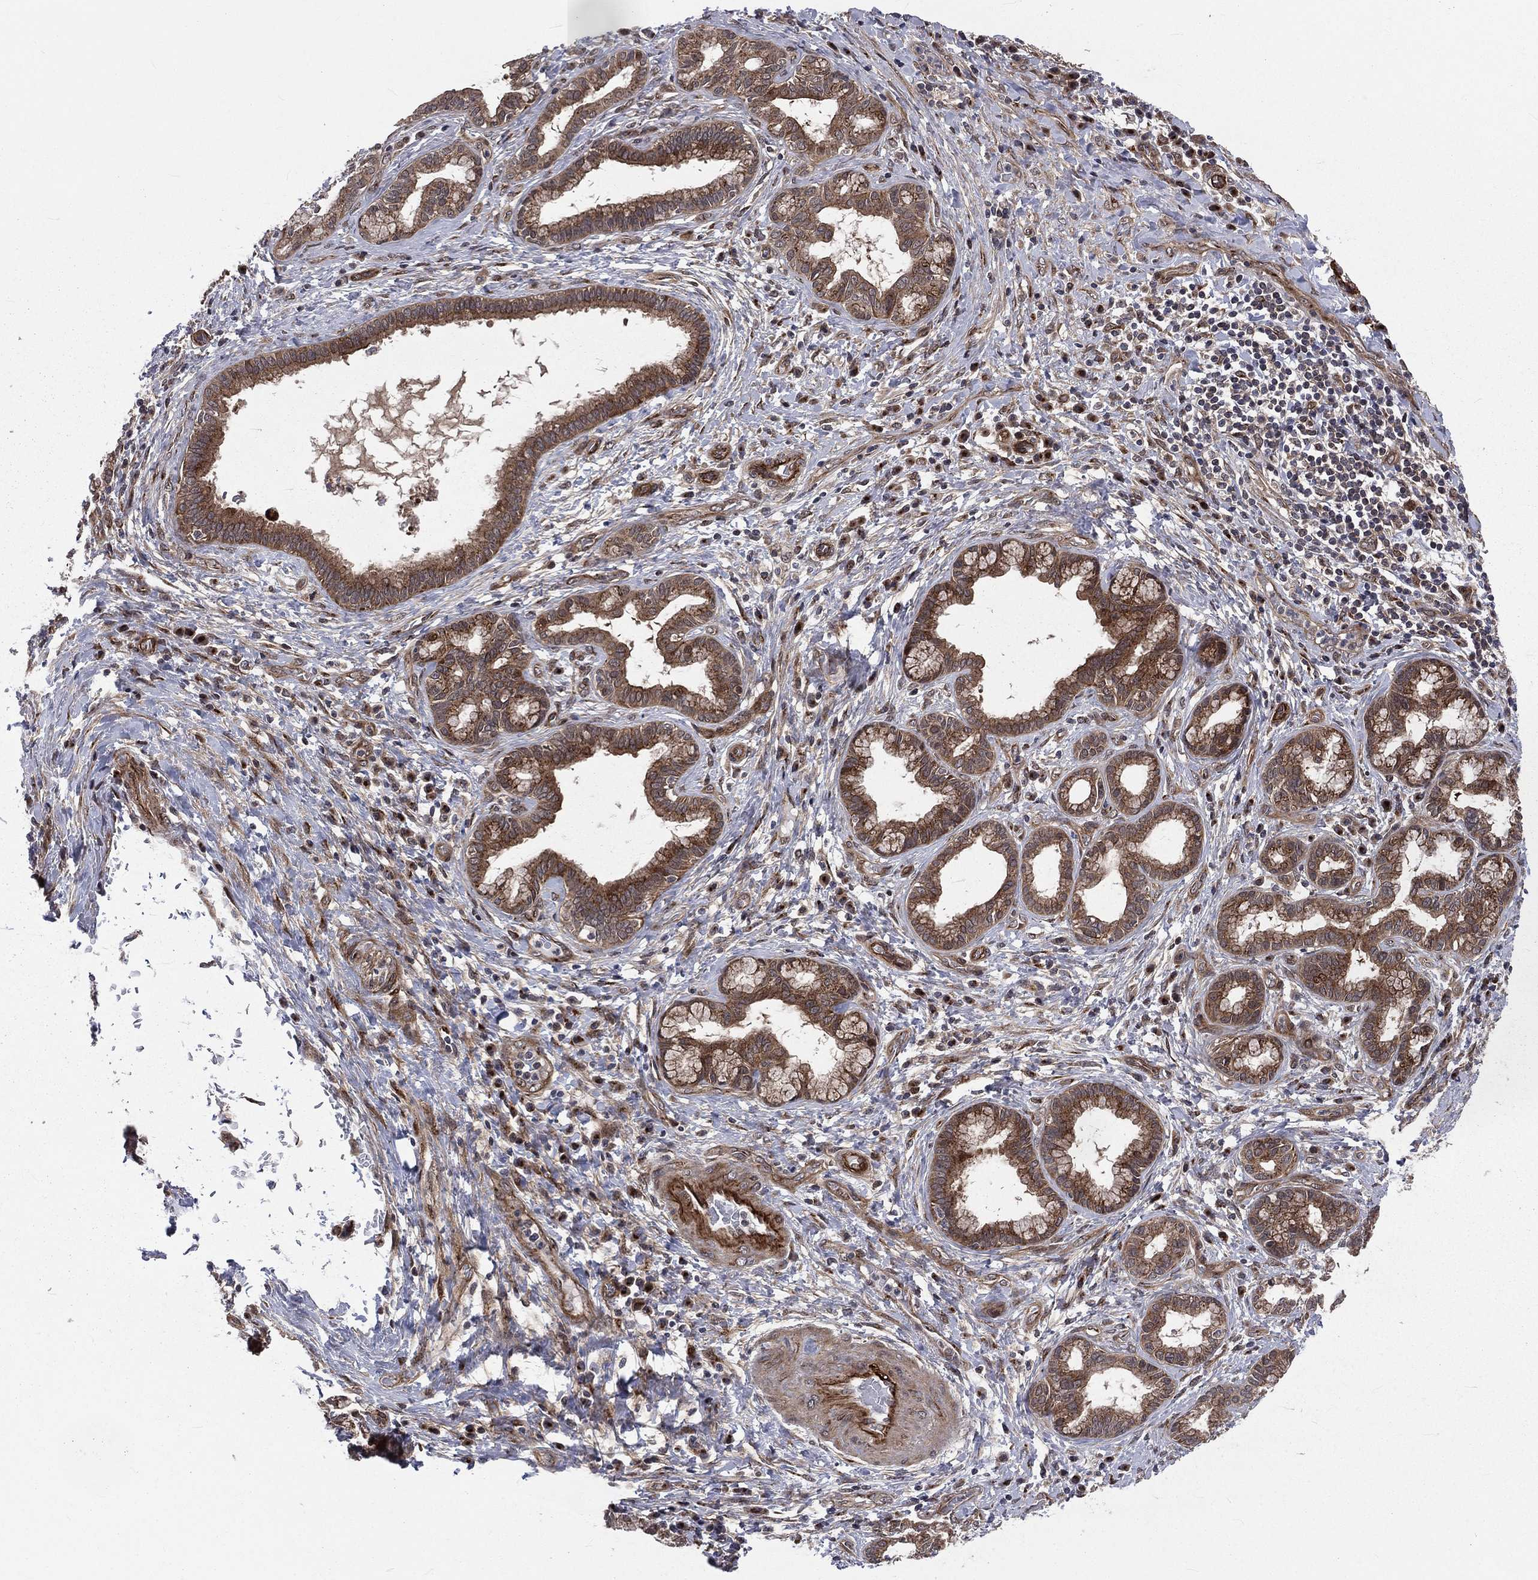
{"staining": {"intensity": "moderate", "quantity": ">75%", "location": "cytoplasmic/membranous"}, "tissue": "liver cancer", "cell_type": "Tumor cells", "image_type": "cancer", "snomed": [{"axis": "morphology", "description": "Cholangiocarcinoma"}, {"axis": "topography", "description": "Liver"}], "caption": "Human liver cancer stained with a brown dye demonstrates moderate cytoplasmic/membranous positive staining in about >75% of tumor cells.", "gene": "ARL3", "patient": {"sex": "female", "age": 73}}